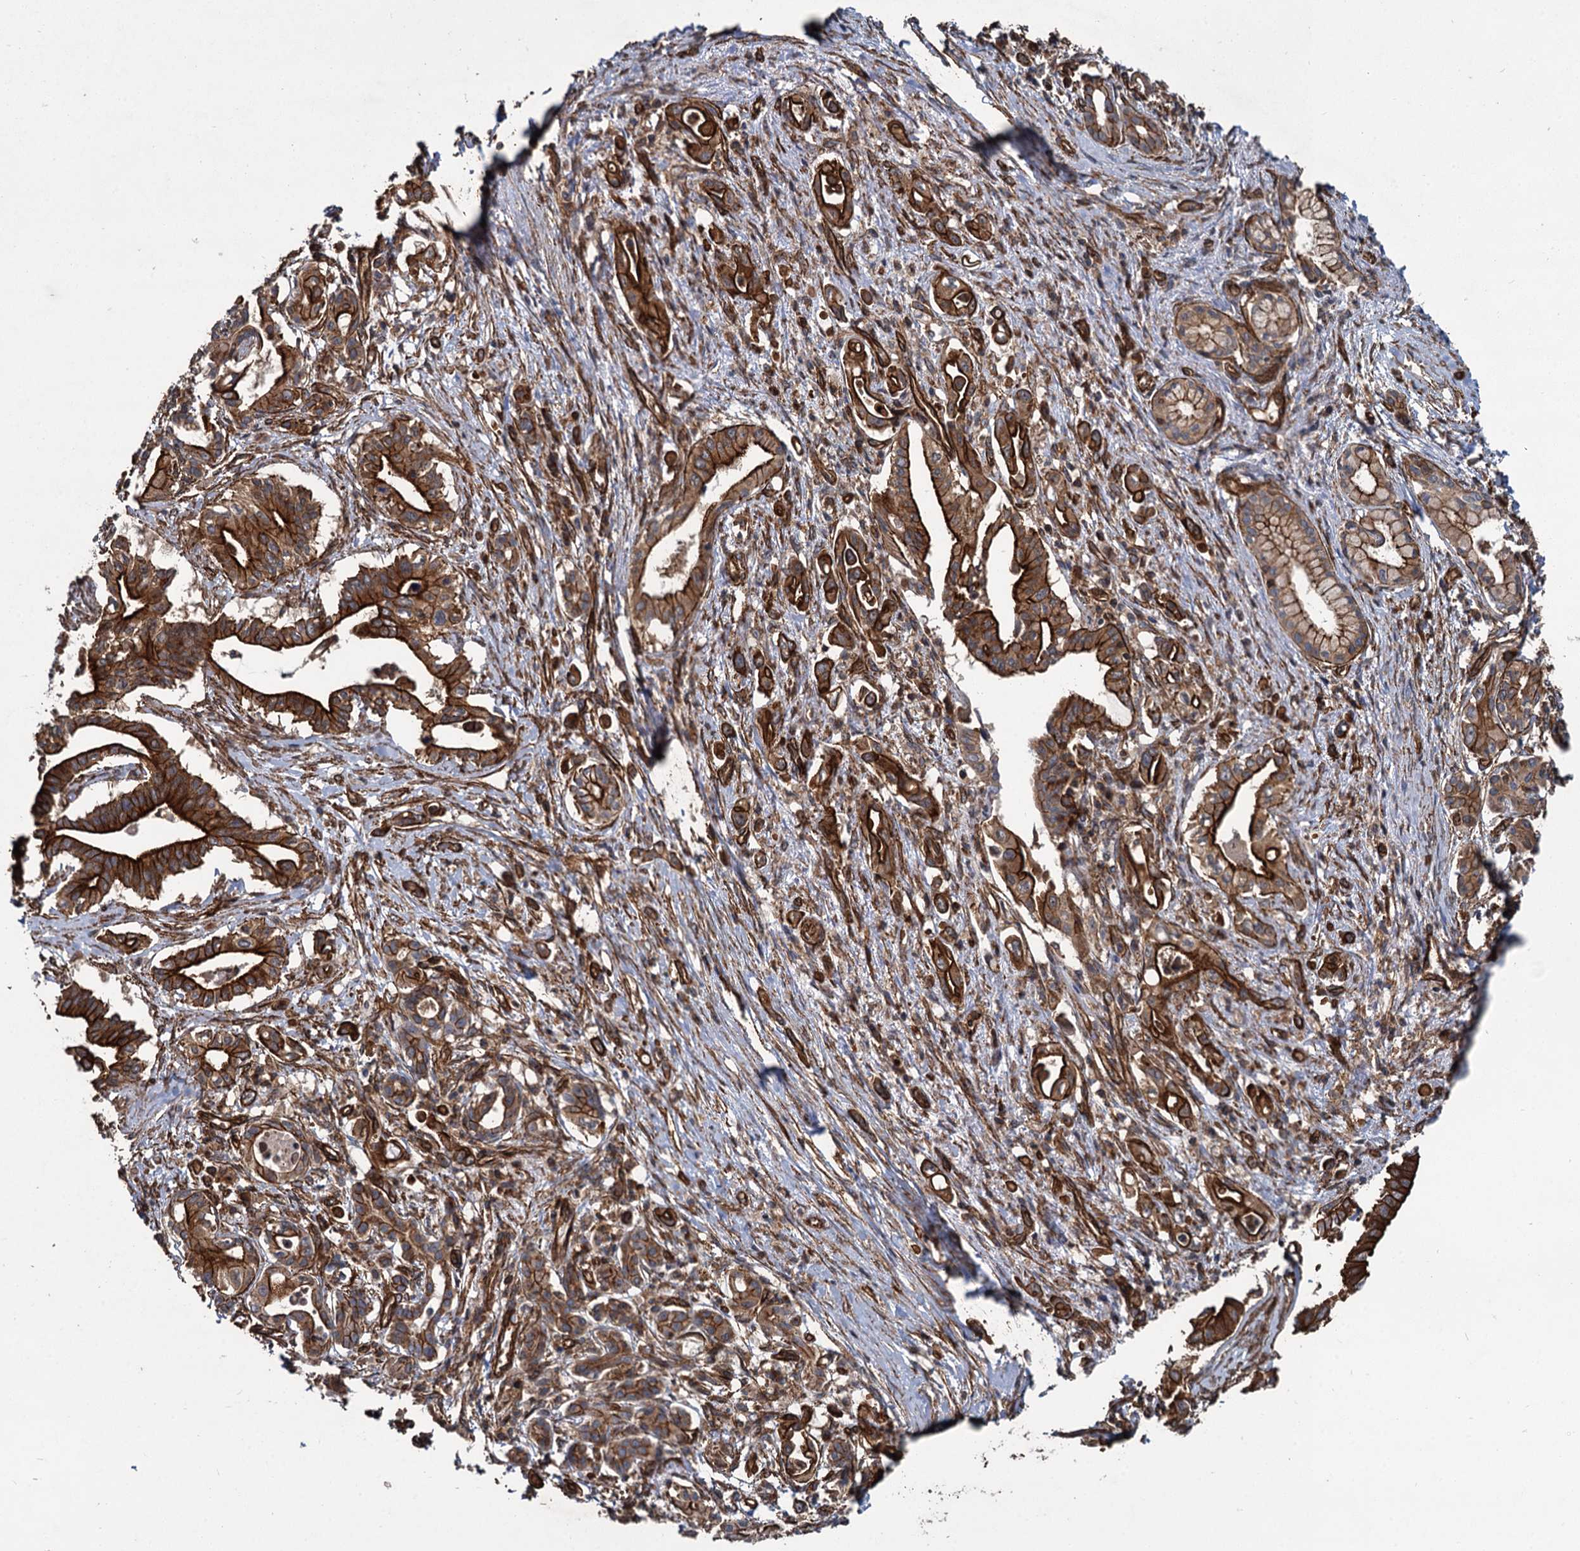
{"staining": {"intensity": "strong", "quantity": ">75%", "location": "cytoplasmic/membranous"}, "tissue": "pancreatic cancer", "cell_type": "Tumor cells", "image_type": "cancer", "snomed": [{"axis": "morphology", "description": "Adenocarcinoma, NOS"}, {"axis": "topography", "description": "Pancreas"}], "caption": "Pancreatic cancer (adenocarcinoma) stained with a protein marker reveals strong staining in tumor cells.", "gene": "SVIP", "patient": {"sex": "female", "age": 77}}